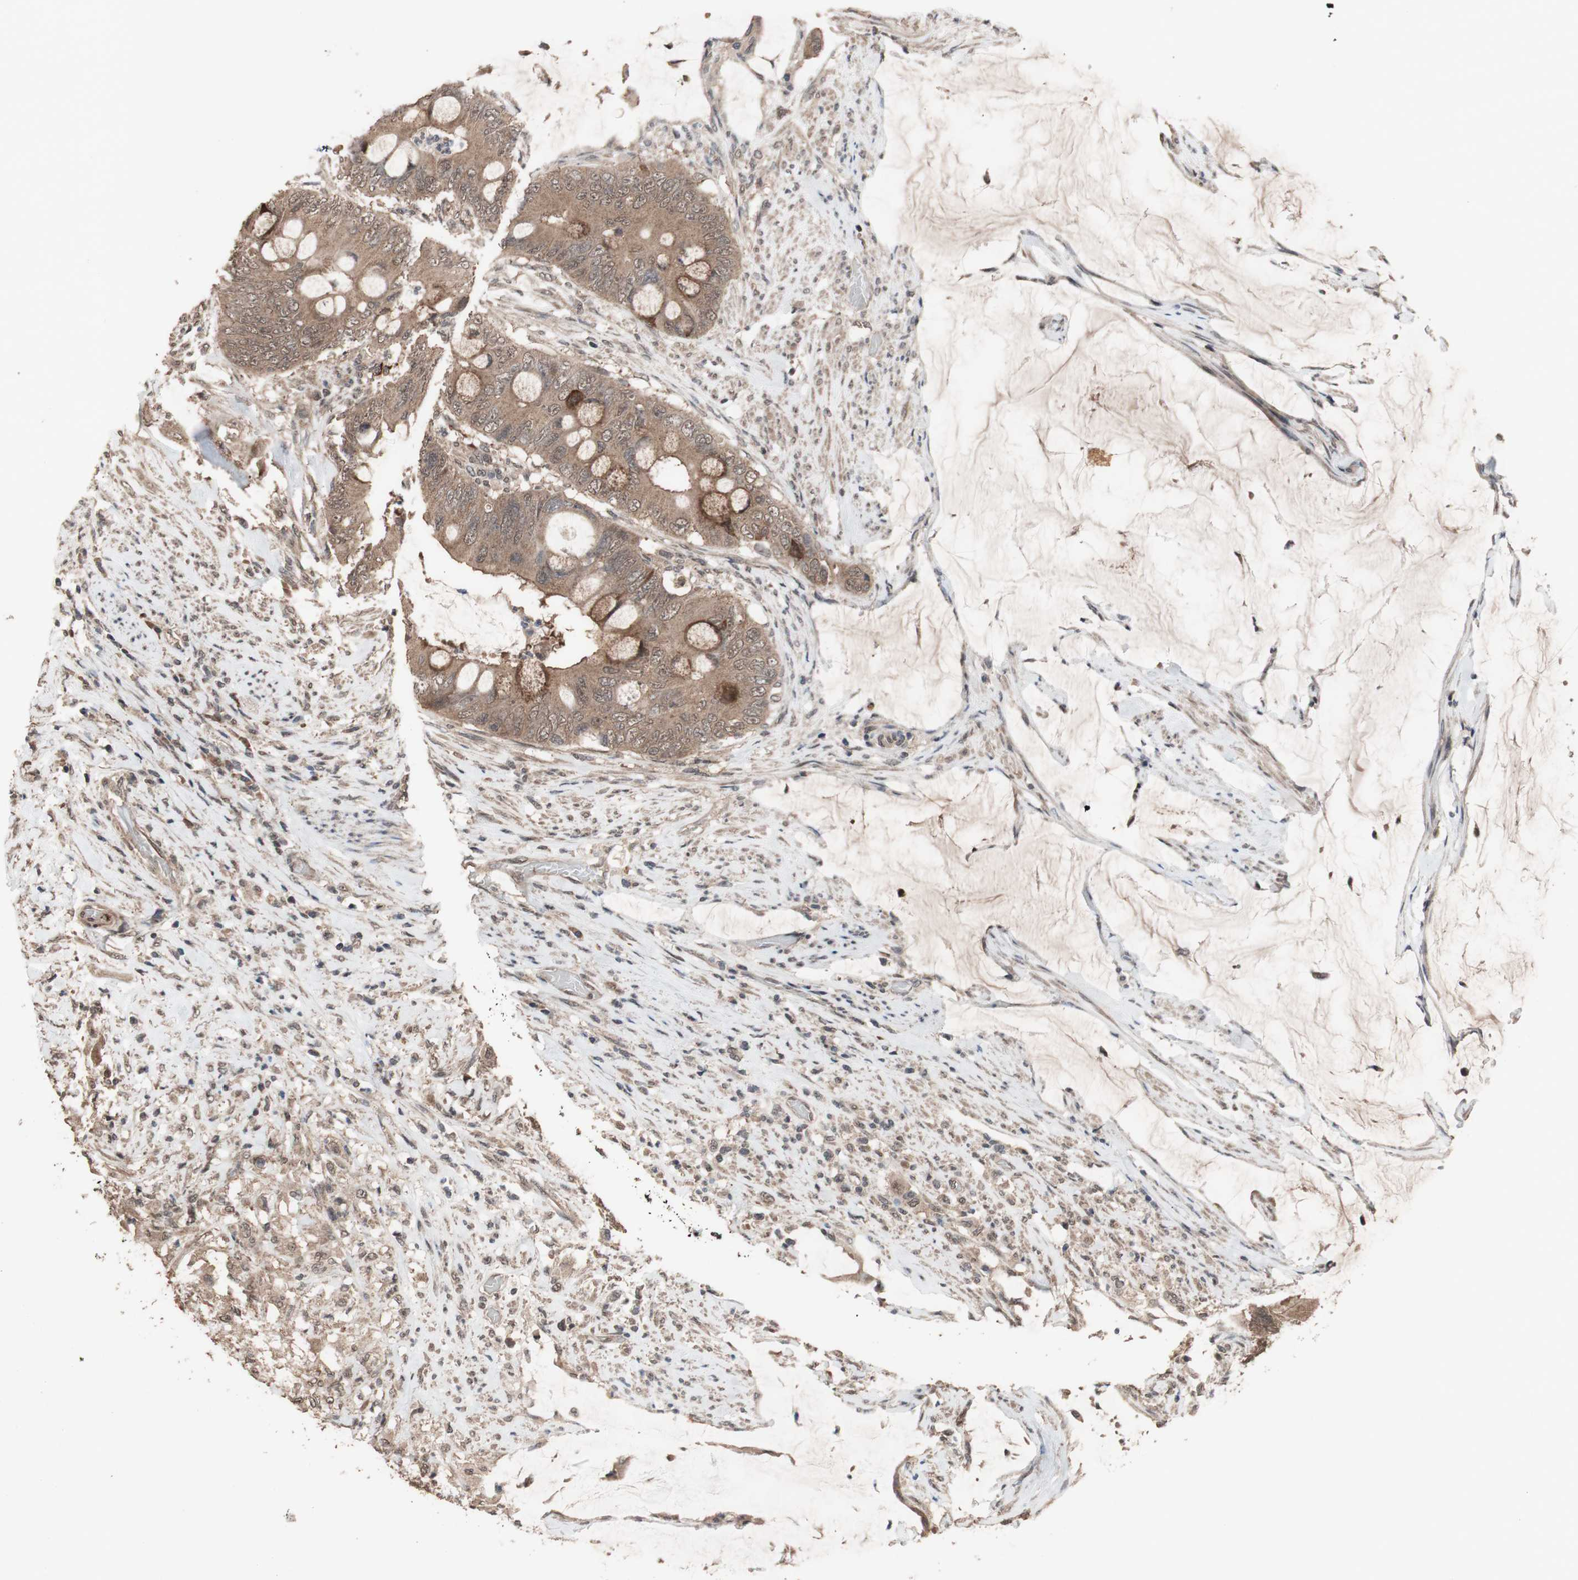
{"staining": {"intensity": "moderate", "quantity": ">75%", "location": "cytoplasmic/membranous"}, "tissue": "colorectal cancer", "cell_type": "Tumor cells", "image_type": "cancer", "snomed": [{"axis": "morphology", "description": "Adenocarcinoma, NOS"}, {"axis": "topography", "description": "Rectum"}], "caption": "This histopathology image displays immunohistochemistry (IHC) staining of colorectal adenocarcinoma, with medium moderate cytoplasmic/membranous staining in approximately >75% of tumor cells.", "gene": "KANSL1", "patient": {"sex": "female", "age": 77}}